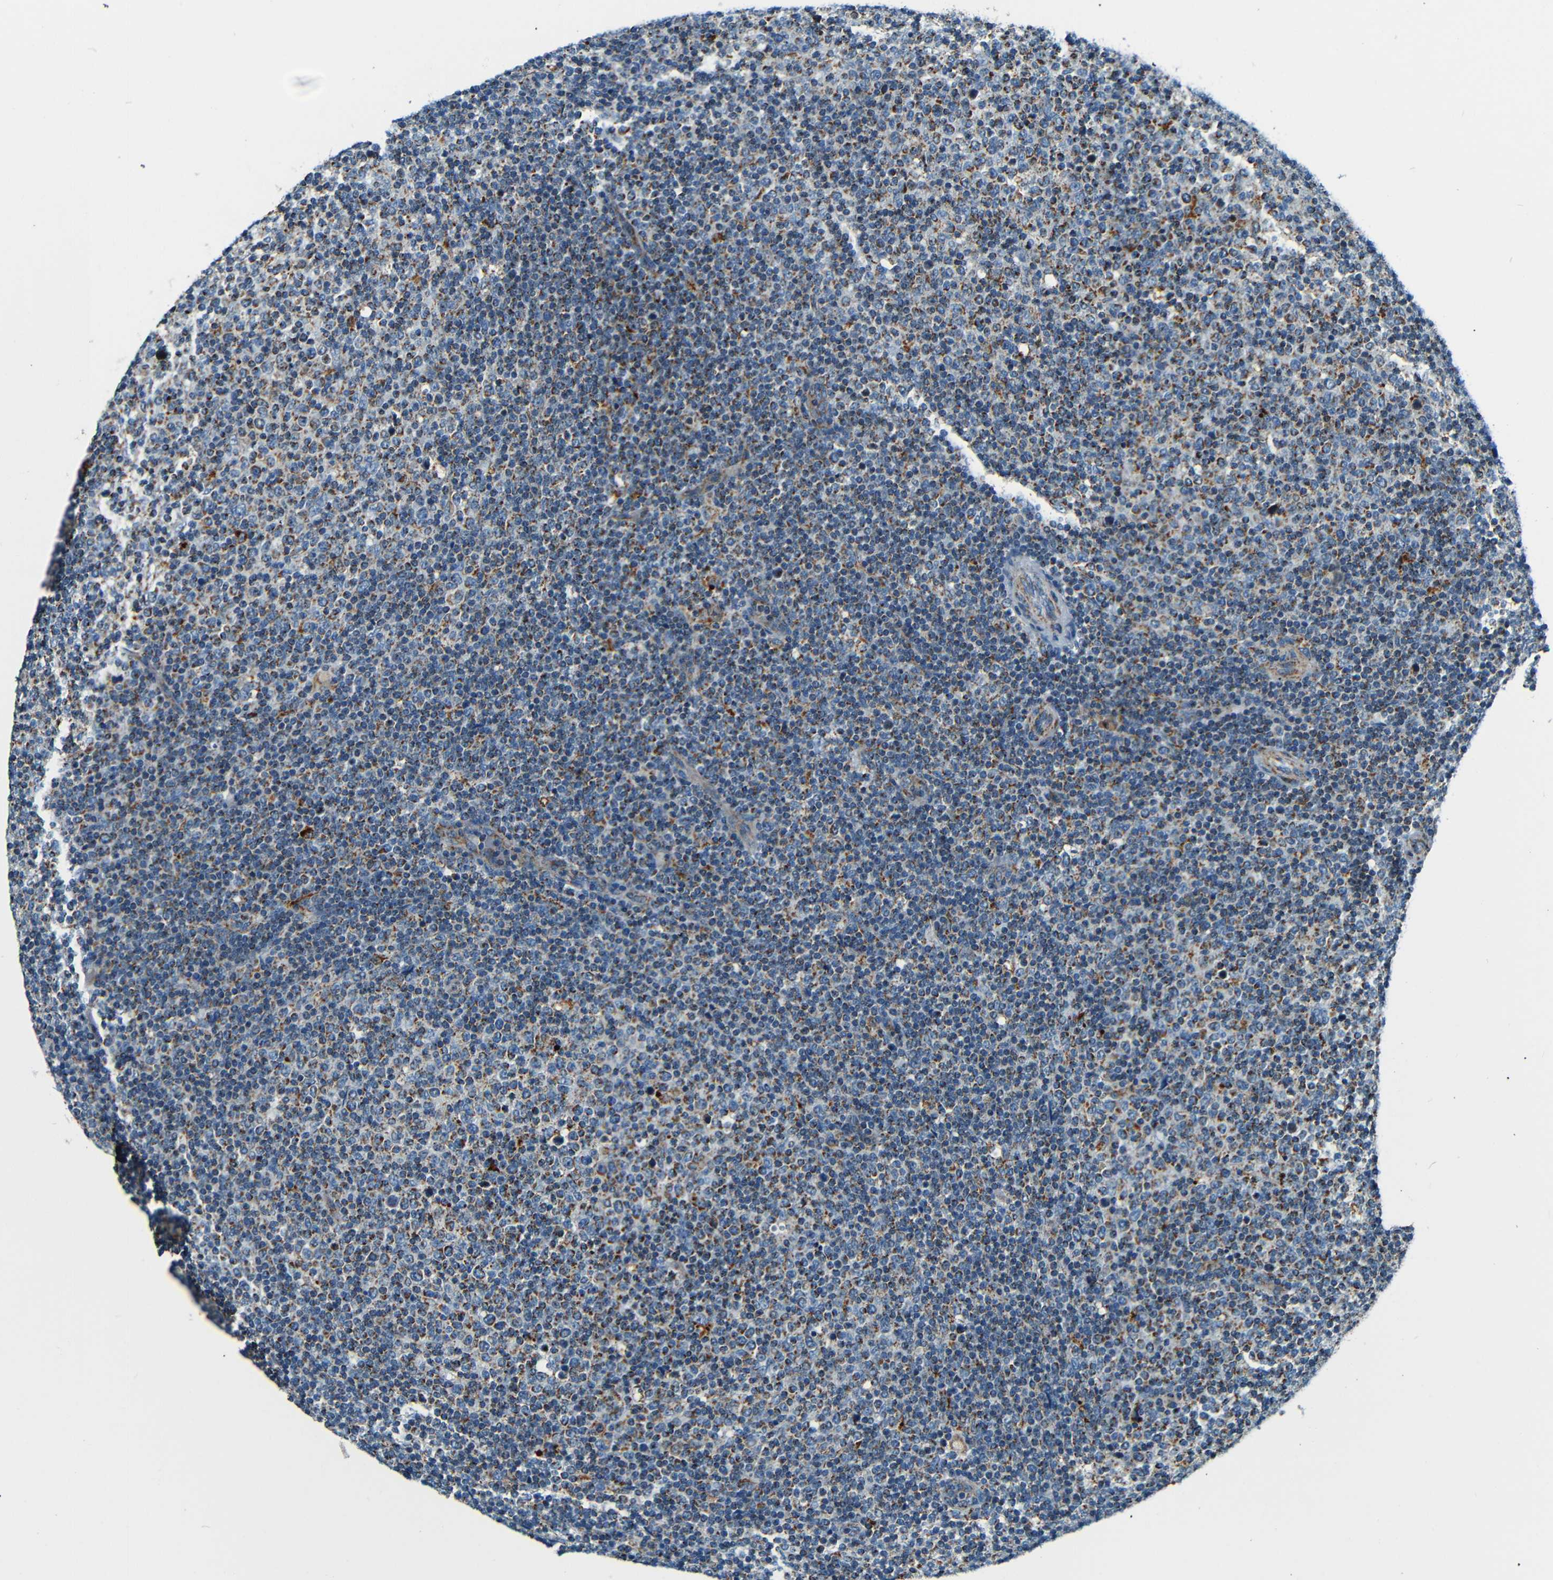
{"staining": {"intensity": "moderate", "quantity": "25%-75%", "location": "cytoplasmic/membranous"}, "tissue": "lymphoma", "cell_type": "Tumor cells", "image_type": "cancer", "snomed": [{"axis": "morphology", "description": "Malignant lymphoma, non-Hodgkin's type, Low grade"}, {"axis": "topography", "description": "Lymph node"}], "caption": "Immunohistochemical staining of human lymphoma displays medium levels of moderate cytoplasmic/membranous protein staining in approximately 25%-75% of tumor cells.", "gene": "WSCD2", "patient": {"sex": "male", "age": 70}}